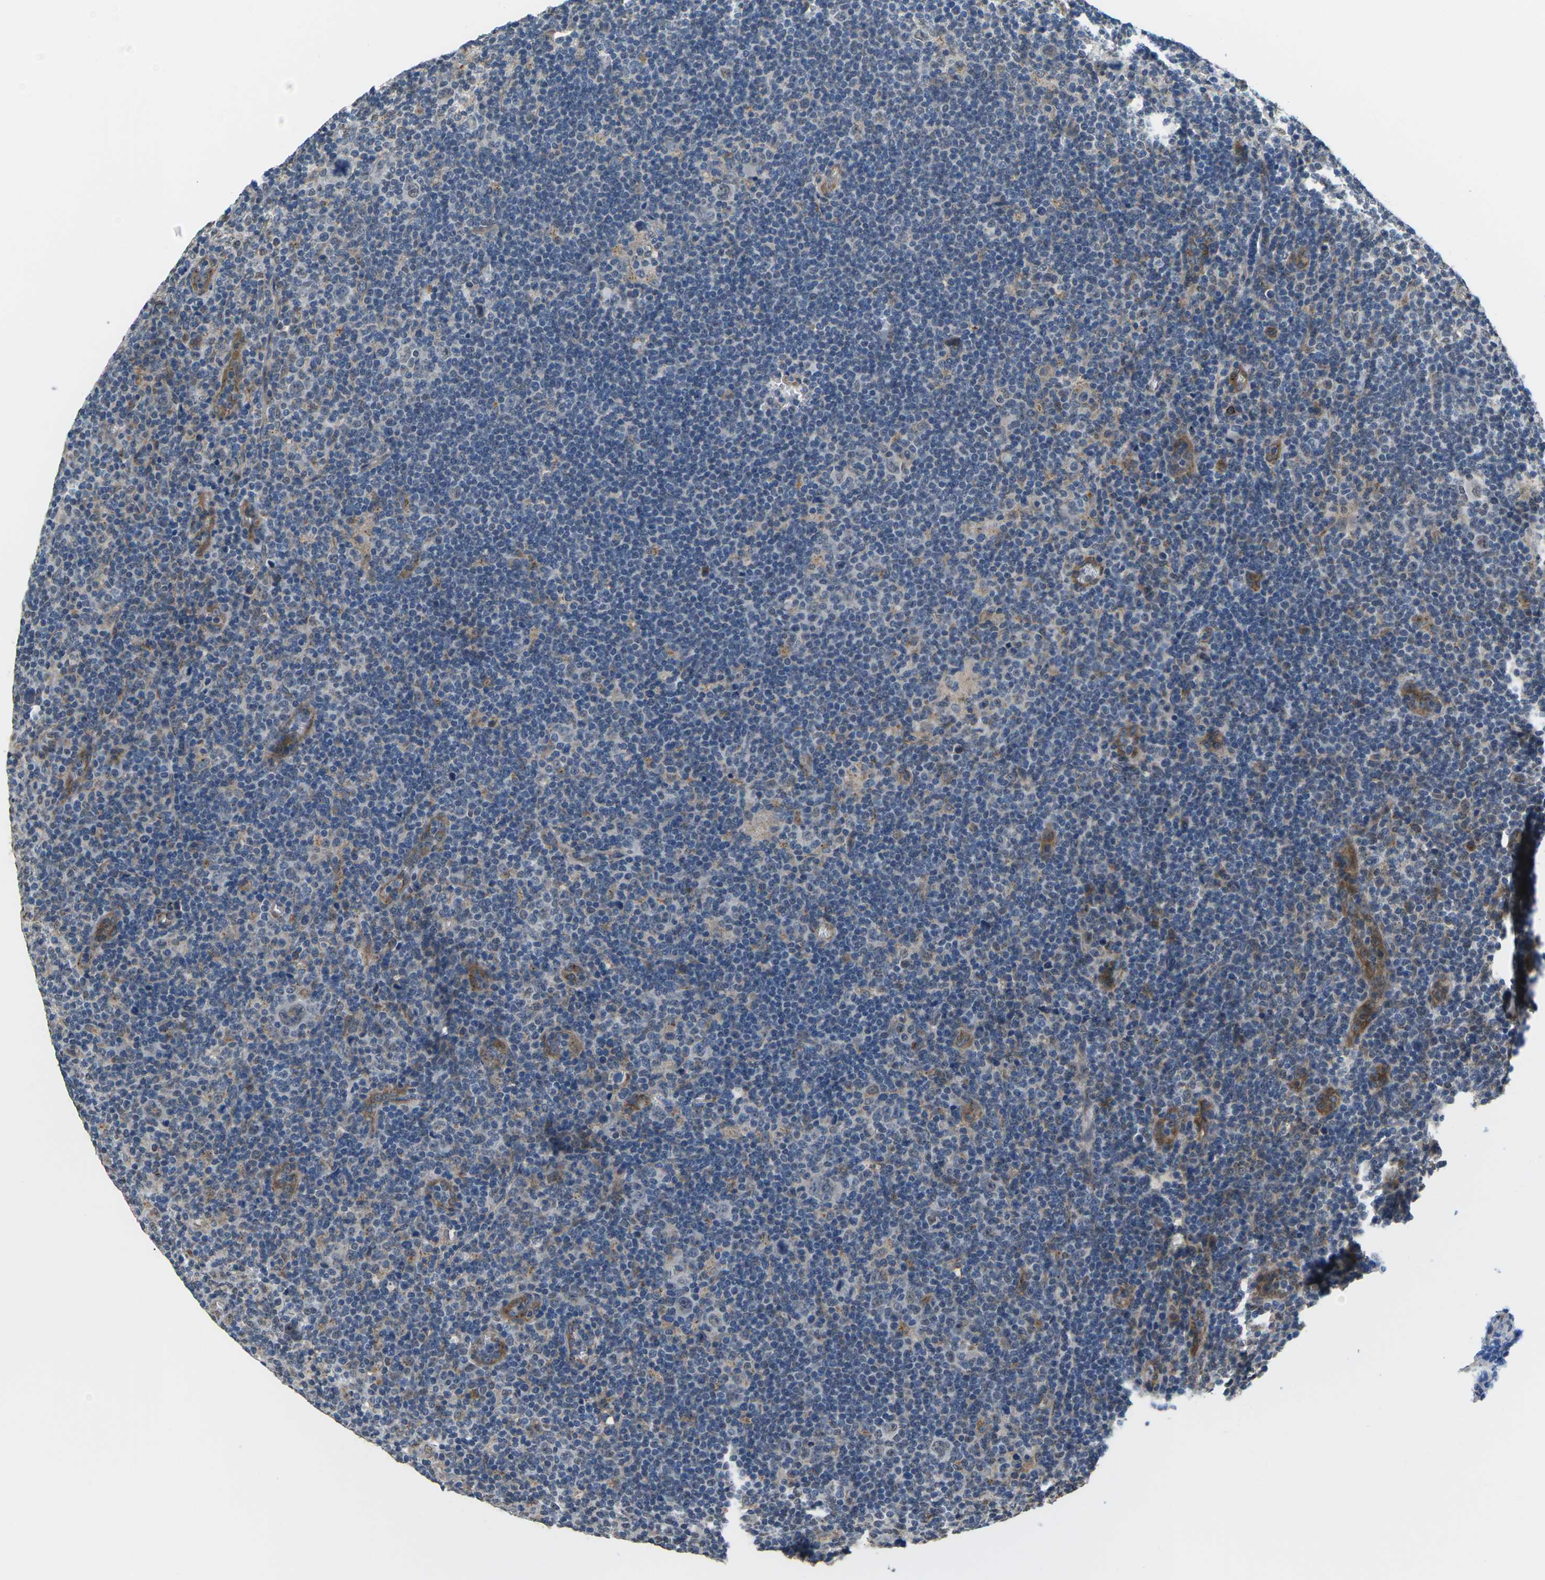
{"staining": {"intensity": "weak", "quantity": "<25%", "location": "nuclear"}, "tissue": "lymphoma", "cell_type": "Tumor cells", "image_type": "cancer", "snomed": [{"axis": "morphology", "description": "Hodgkin's disease, NOS"}, {"axis": "topography", "description": "Lymph node"}], "caption": "Tumor cells are negative for brown protein staining in lymphoma.", "gene": "ERBB4", "patient": {"sex": "female", "age": 57}}